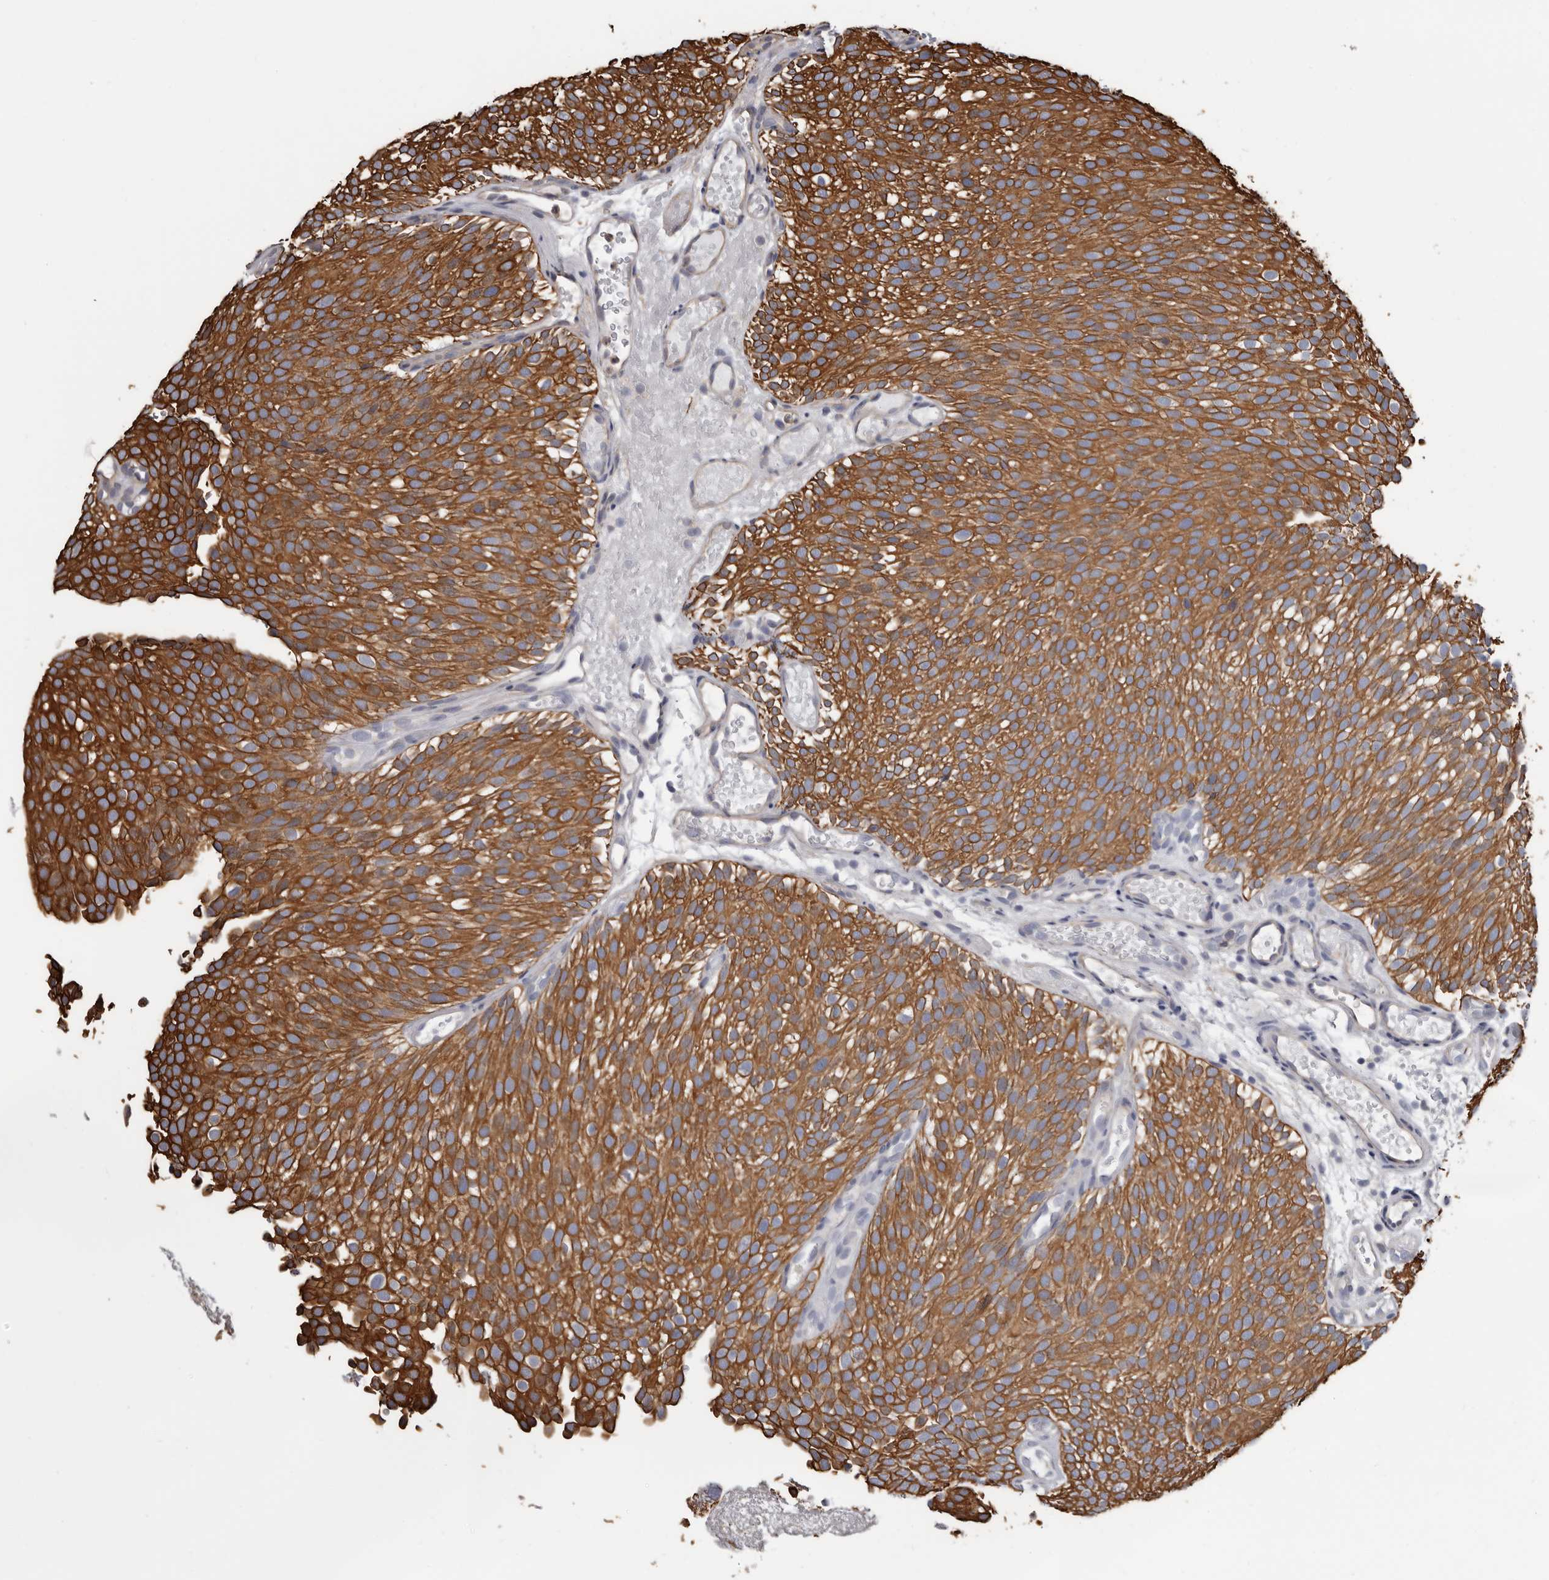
{"staining": {"intensity": "strong", "quantity": ">75%", "location": "cytoplasmic/membranous"}, "tissue": "urothelial cancer", "cell_type": "Tumor cells", "image_type": "cancer", "snomed": [{"axis": "morphology", "description": "Urothelial carcinoma, Low grade"}, {"axis": "topography", "description": "Urinary bladder"}], "caption": "A high amount of strong cytoplasmic/membranous staining is identified in about >75% of tumor cells in urothelial cancer tissue.", "gene": "MRPL18", "patient": {"sex": "male", "age": 78}}